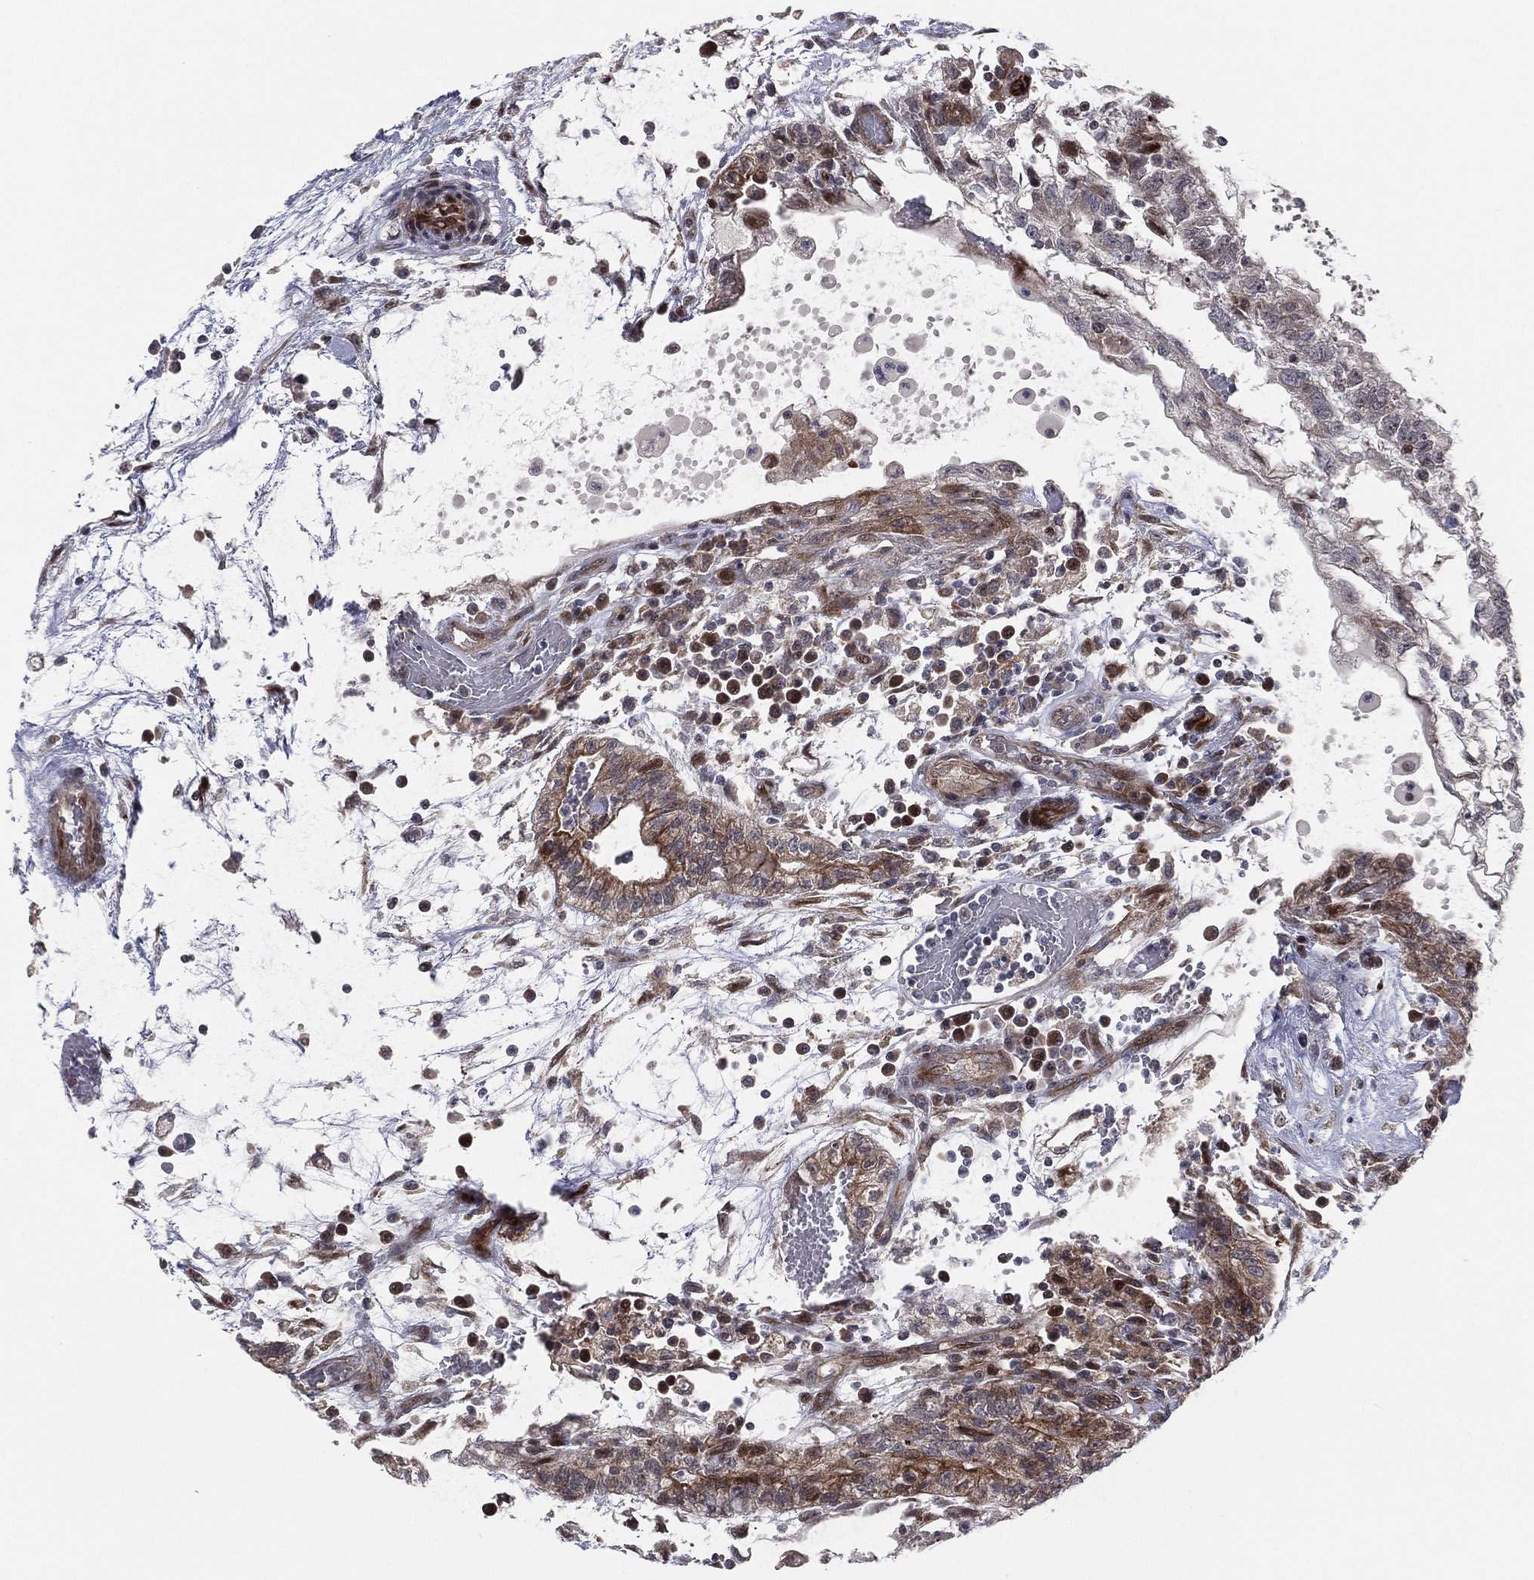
{"staining": {"intensity": "moderate", "quantity": ">75%", "location": "cytoplasmic/membranous"}, "tissue": "testis cancer", "cell_type": "Tumor cells", "image_type": "cancer", "snomed": [{"axis": "morphology", "description": "Normal tissue, NOS"}, {"axis": "morphology", "description": "Carcinoma, Embryonal, NOS"}, {"axis": "topography", "description": "Testis"}, {"axis": "topography", "description": "Epididymis"}], "caption": "Embryonal carcinoma (testis) stained with immunohistochemistry shows moderate cytoplasmic/membranous positivity in about >75% of tumor cells. (DAB IHC, brown staining for protein, blue staining for nuclei).", "gene": "UTP14A", "patient": {"sex": "male", "age": 32}}